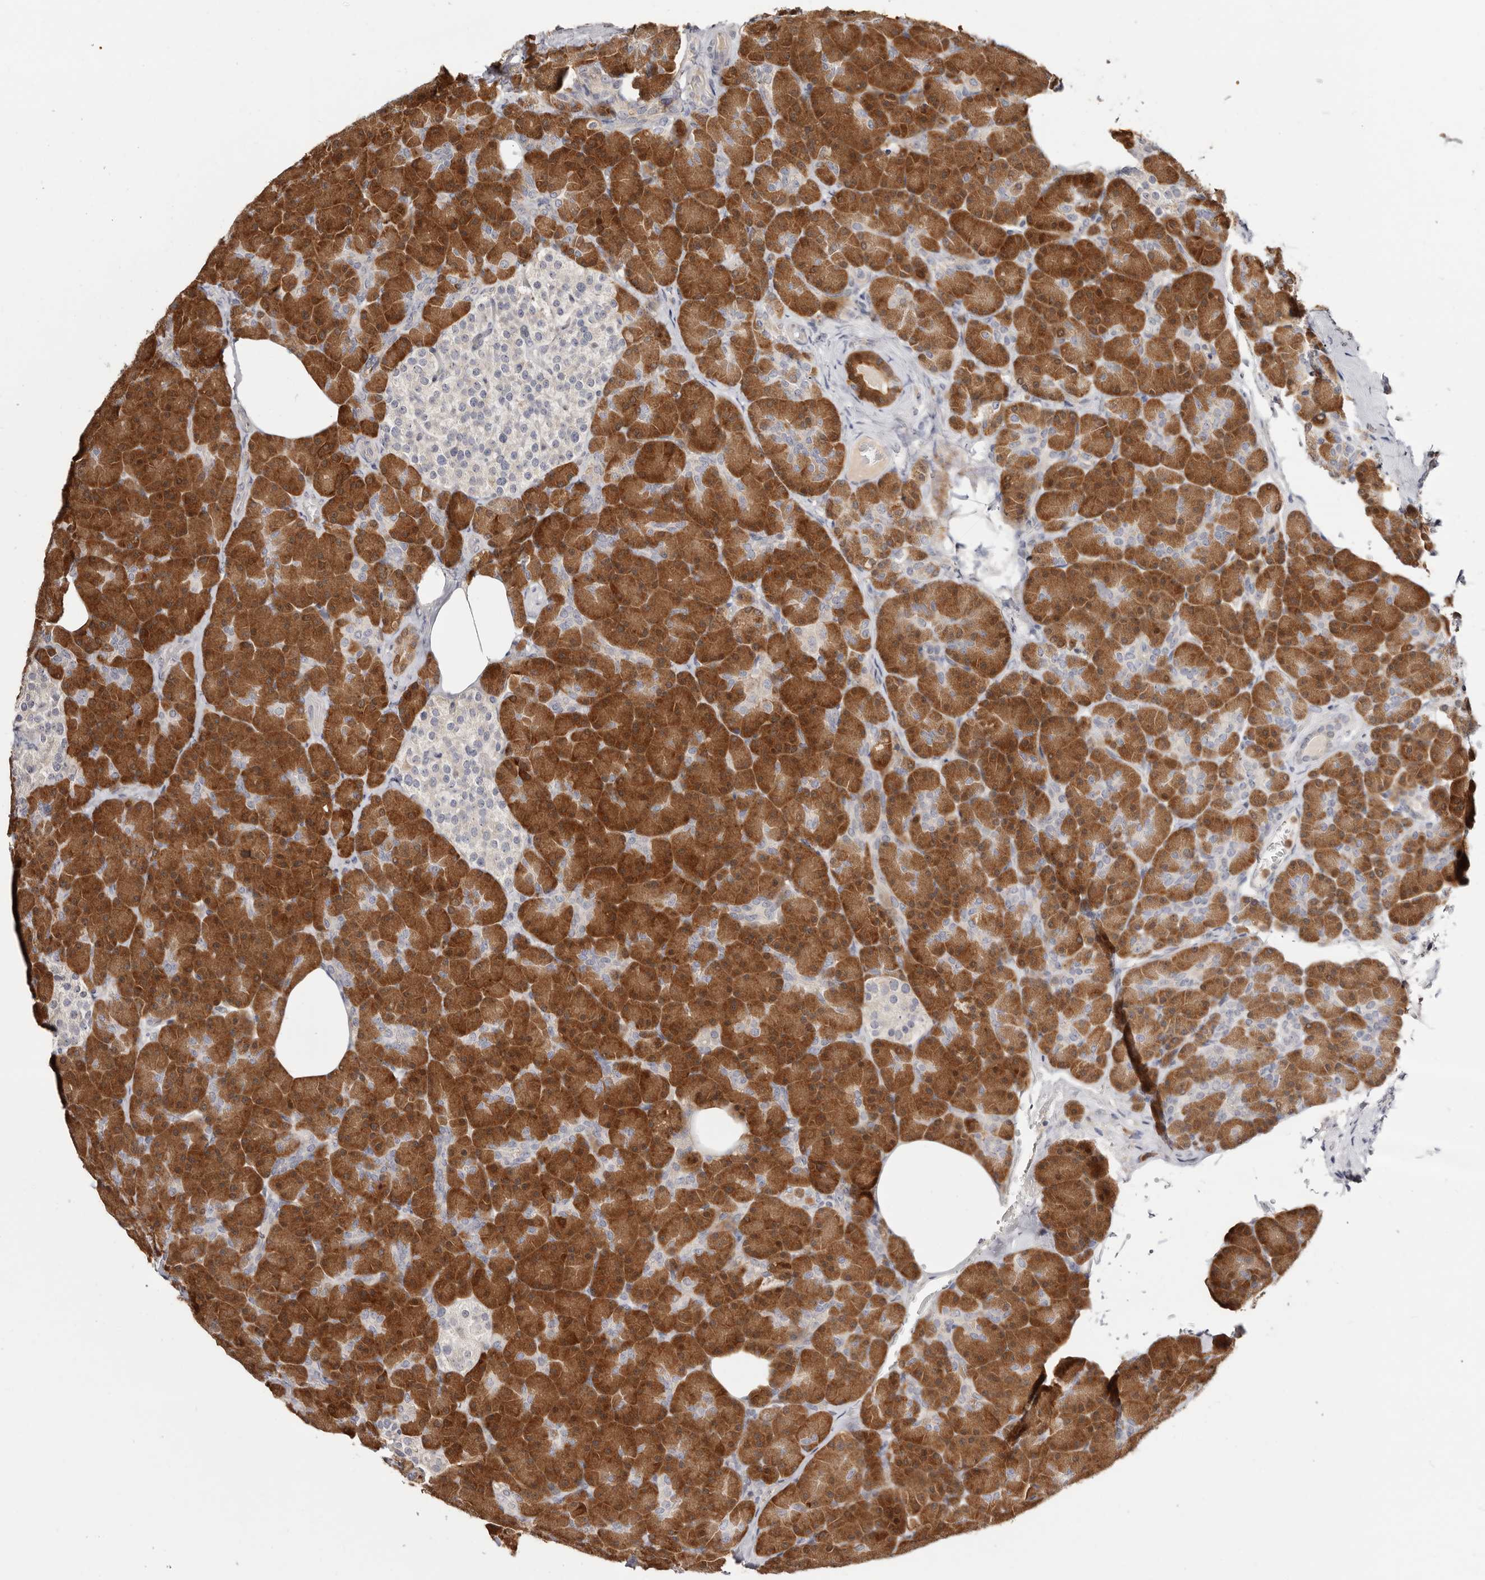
{"staining": {"intensity": "strong", "quantity": ">75%", "location": "cytoplasmic/membranous,nuclear"}, "tissue": "pancreas", "cell_type": "Exocrine glandular cells", "image_type": "normal", "snomed": [{"axis": "morphology", "description": "Normal tissue, NOS"}, {"axis": "topography", "description": "Pancreas"}], "caption": "This is a photomicrograph of immunohistochemistry staining of unremarkable pancreas, which shows strong positivity in the cytoplasmic/membranous,nuclear of exocrine glandular cells.", "gene": "BCL2L15", "patient": {"sex": "female", "age": 43}}